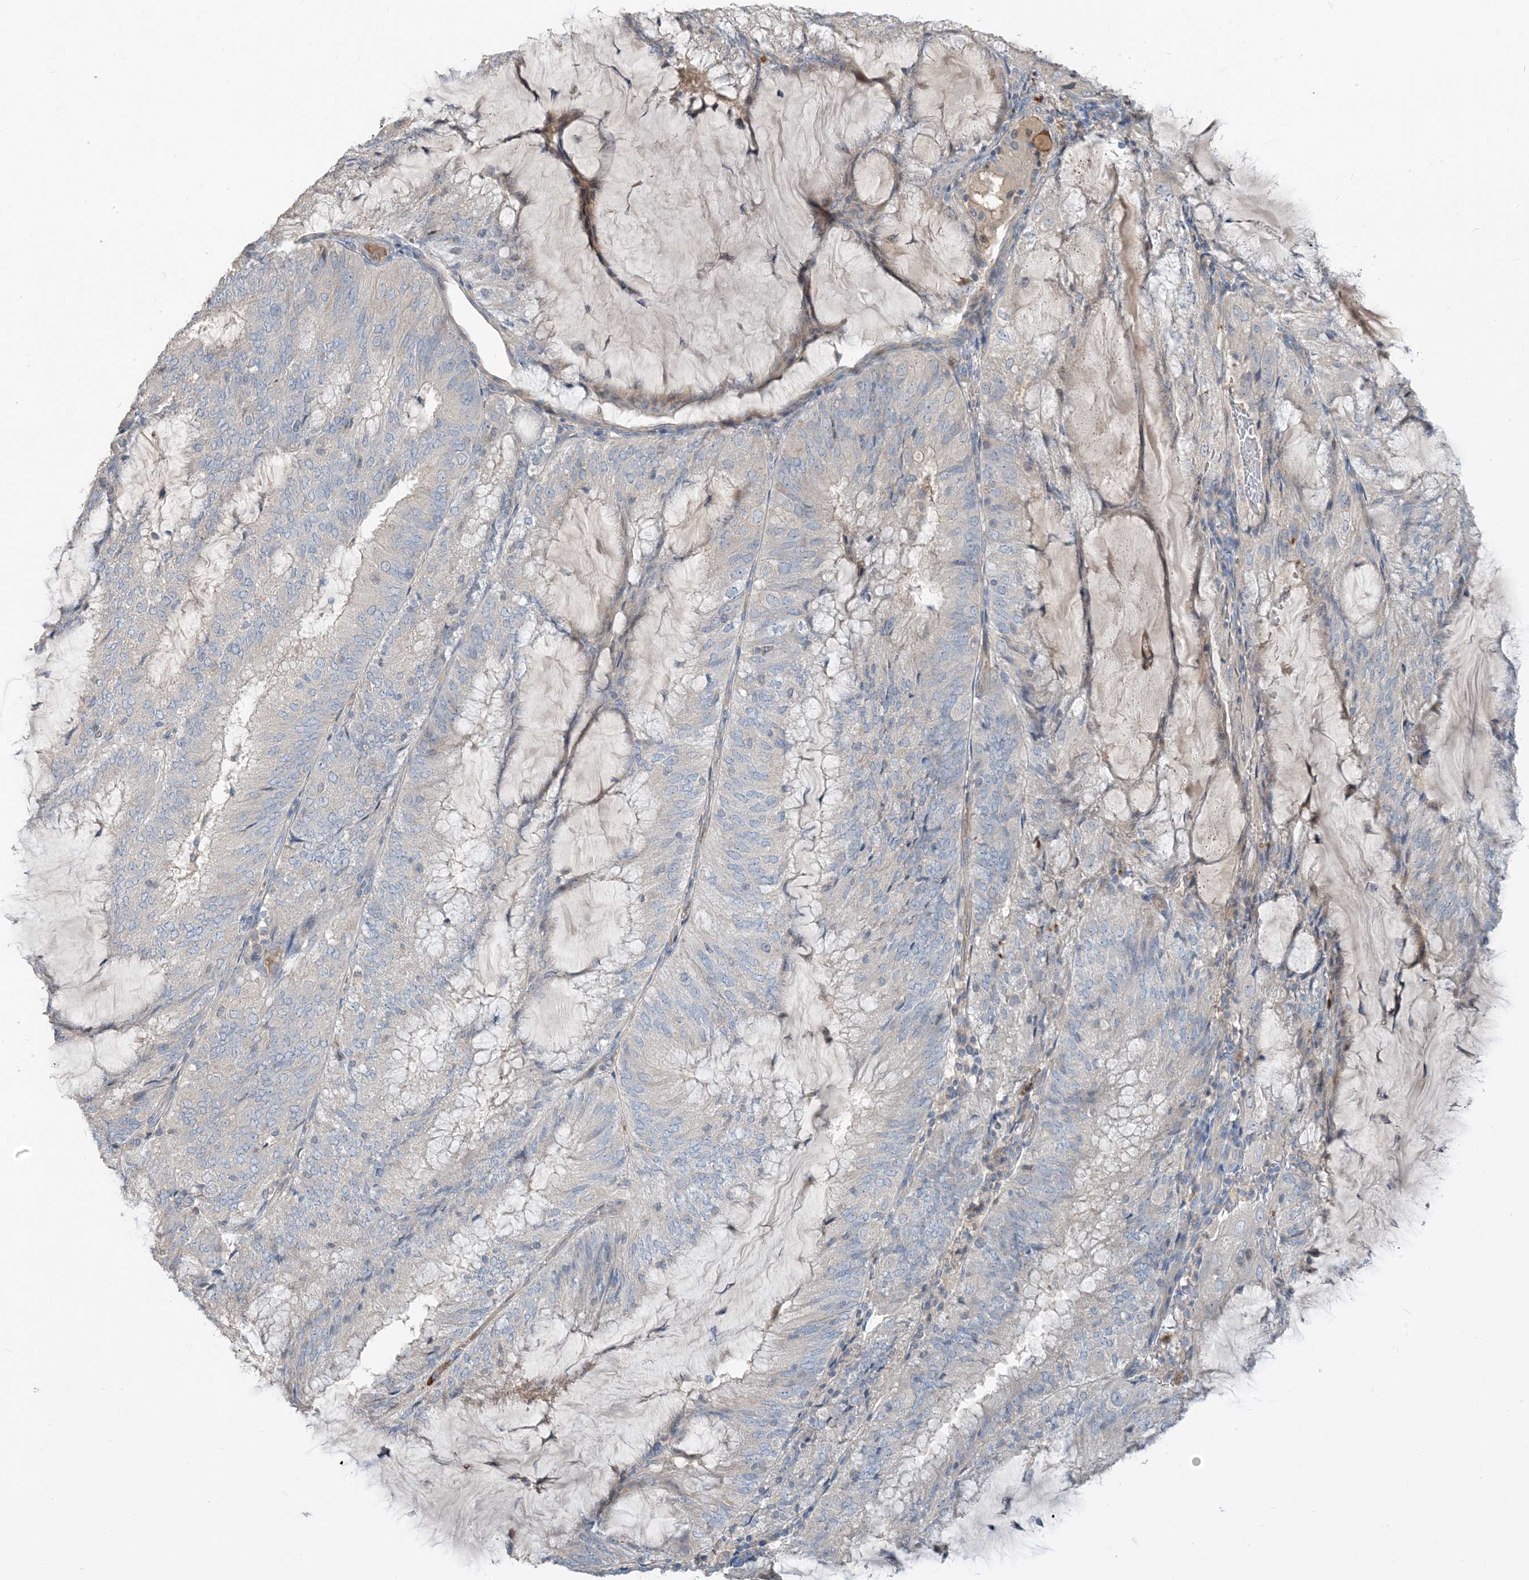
{"staining": {"intensity": "negative", "quantity": "none", "location": "none"}, "tissue": "endometrial cancer", "cell_type": "Tumor cells", "image_type": "cancer", "snomed": [{"axis": "morphology", "description": "Adenocarcinoma, NOS"}, {"axis": "topography", "description": "Endometrium"}], "caption": "Protein analysis of endometrial cancer (adenocarcinoma) displays no significant positivity in tumor cells.", "gene": "USP53", "patient": {"sex": "female", "age": 81}}